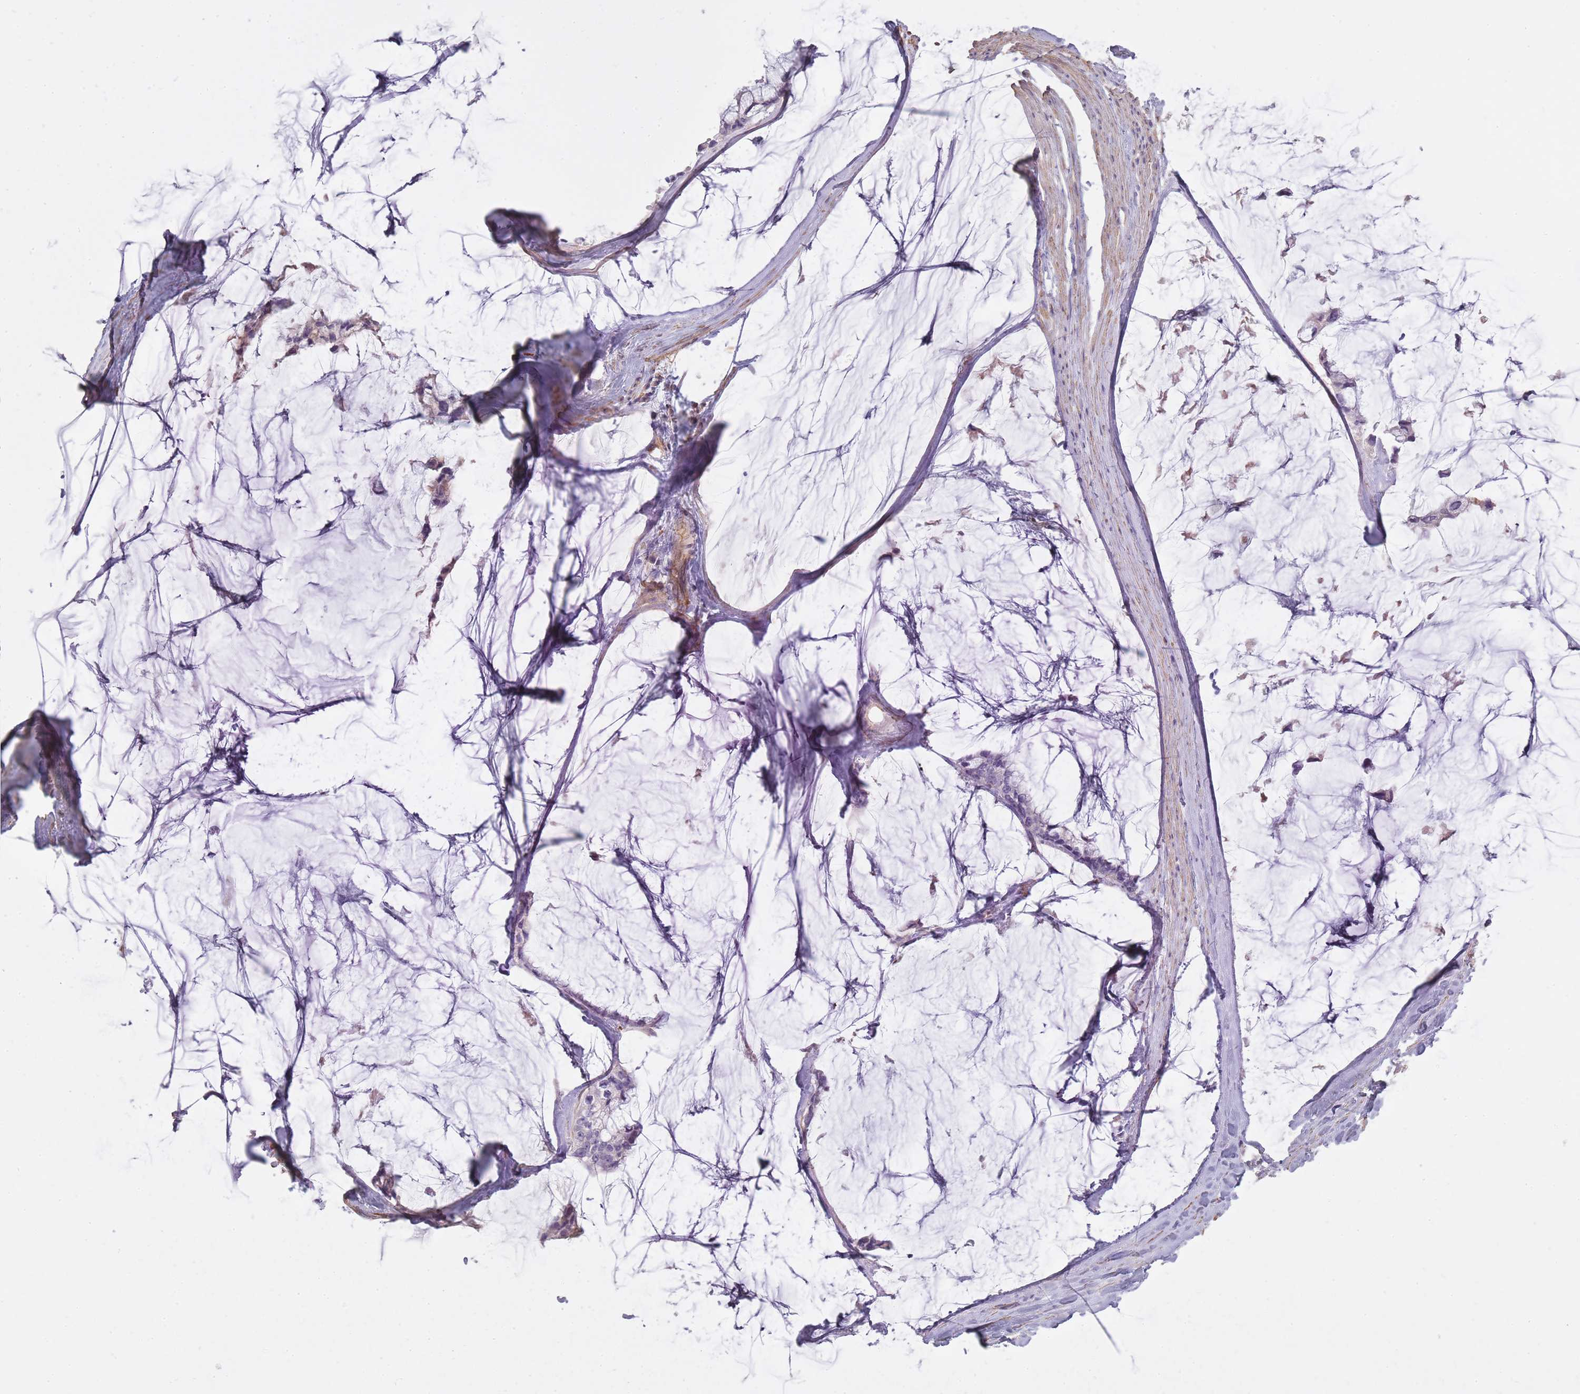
{"staining": {"intensity": "negative", "quantity": "none", "location": "none"}, "tissue": "ovarian cancer", "cell_type": "Tumor cells", "image_type": "cancer", "snomed": [{"axis": "morphology", "description": "Cystadenocarcinoma, mucinous, NOS"}, {"axis": "topography", "description": "Ovary"}], "caption": "Immunohistochemical staining of ovarian cancer (mucinous cystadenocarcinoma) demonstrates no significant positivity in tumor cells.", "gene": "SLC8A2", "patient": {"sex": "female", "age": 39}}